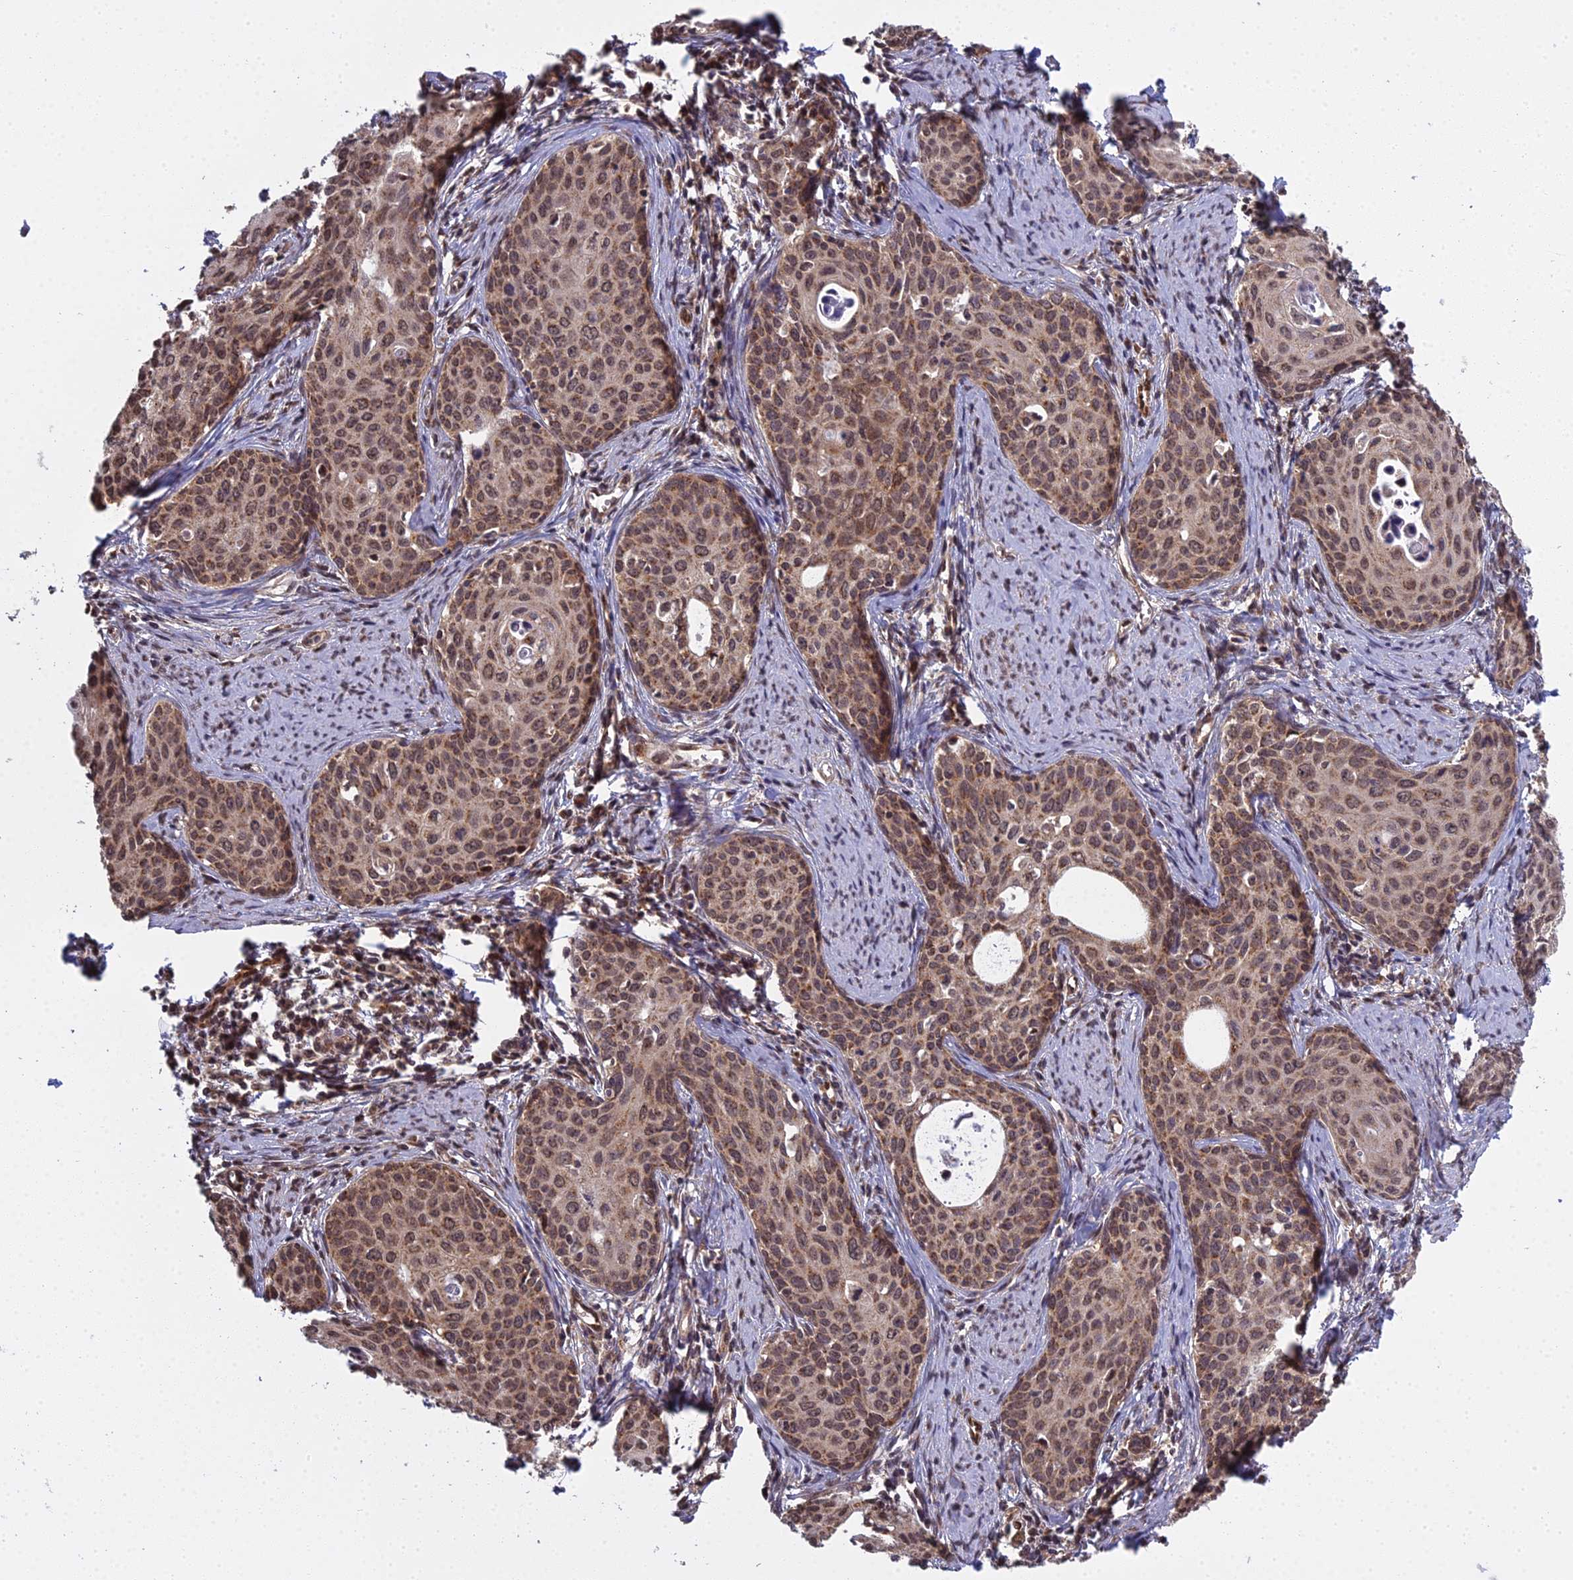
{"staining": {"intensity": "moderate", "quantity": ">75%", "location": "cytoplasmic/membranous,nuclear"}, "tissue": "cervical cancer", "cell_type": "Tumor cells", "image_type": "cancer", "snomed": [{"axis": "morphology", "description": "Squamous cell carcinoma, NOS"}, {"axis": "topography", "description": "Cervix"}], "caption": "High-power microscopy captured an immunohistochemistry (IHC) image of cervical cancer, revealing moderate cytoplasmic/membranous and nuclear expression in about >75% of tumor cells.", "gene": "MEOX1", "patient": {"sex": "female", "age": 52}}